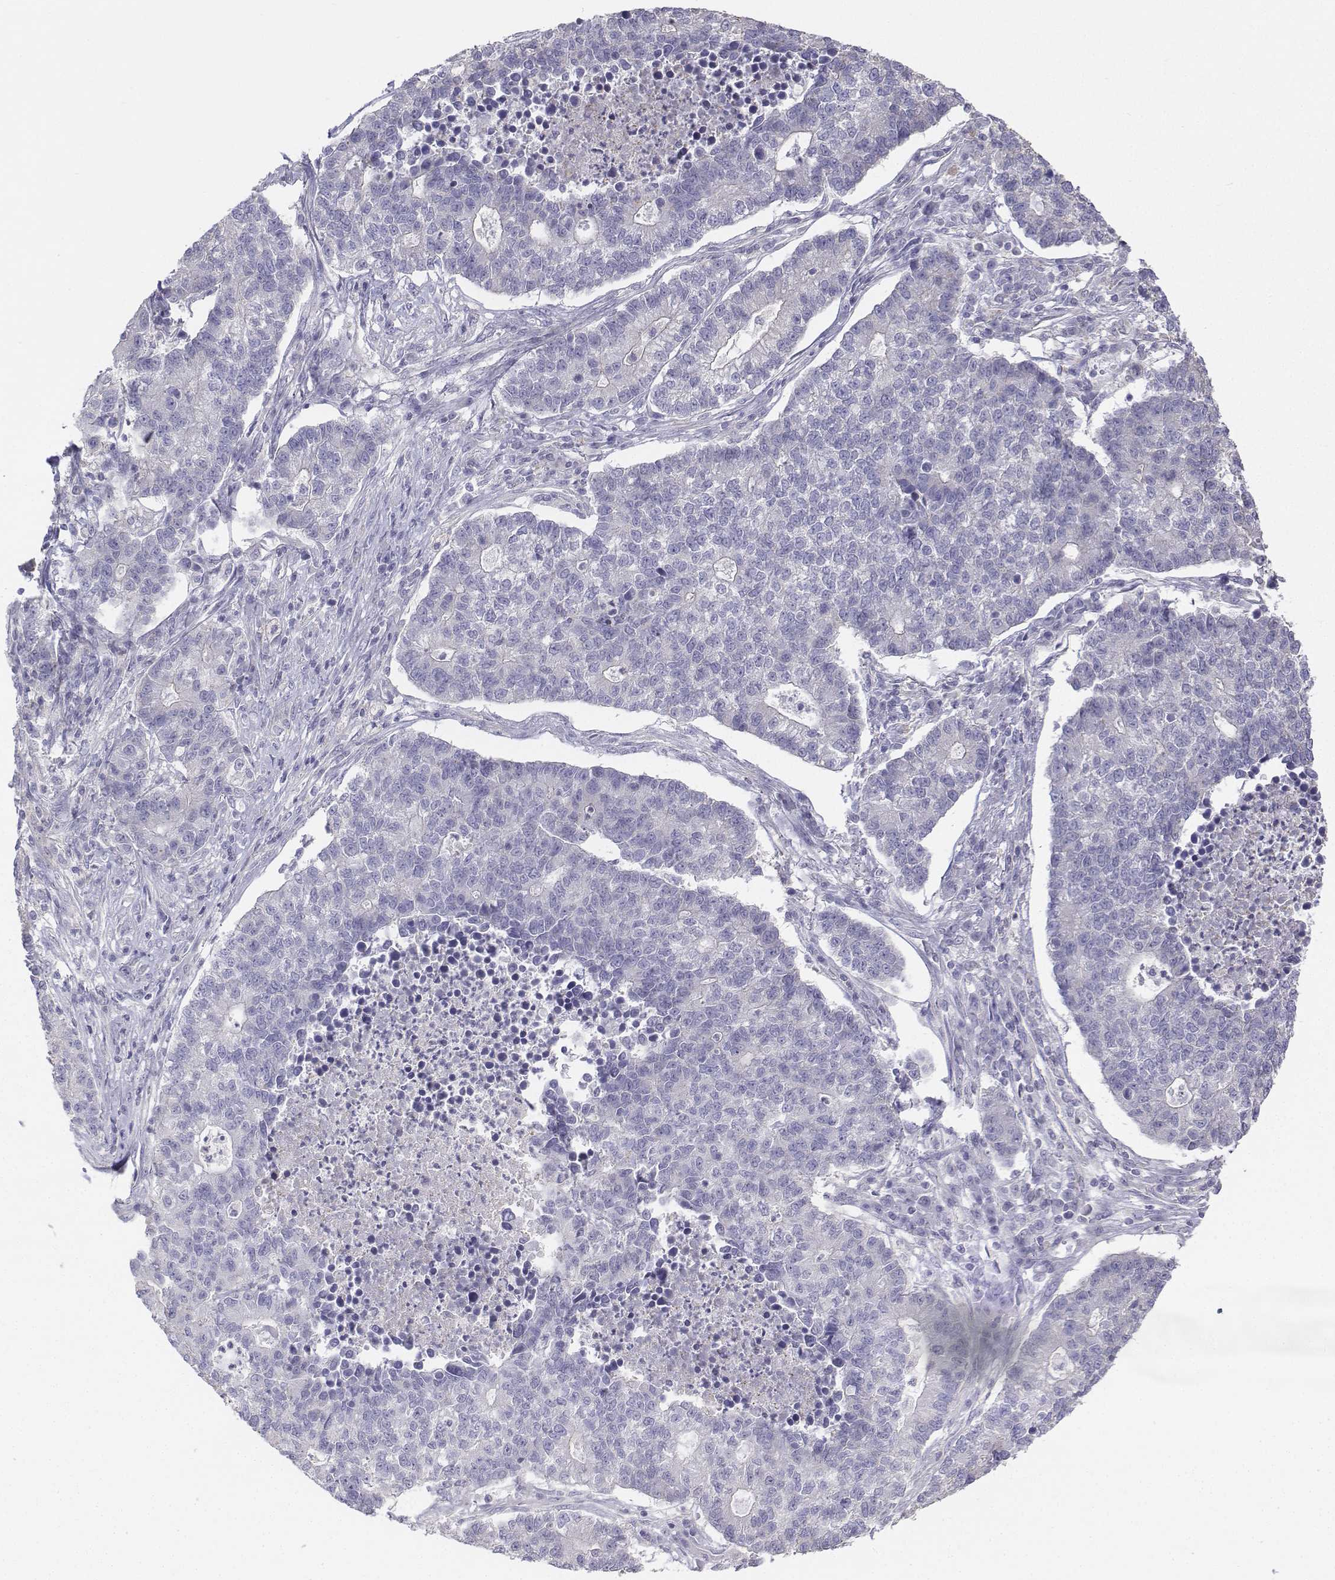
{"staining": {"intensity": "negative", "quantity": "none", "location": "none"}, "tissue": "lung cancer", "cell_type": "Tumor cells", "image_type": "cancer", "snomed": [{"axis": "morphology", "description": "Adenocarcinoma, NOS"}, {"axis": "topography", "description": "Lung"}], "caption": "IHC histopathology image of neoplastic tissue: lung adenocarcinoma stained with DAB reveals no significant protein expression in tumor cells. Nuclei are stained in blue.", "gene": "LGSN", "patient": {"sex": "male", "age": 57}}